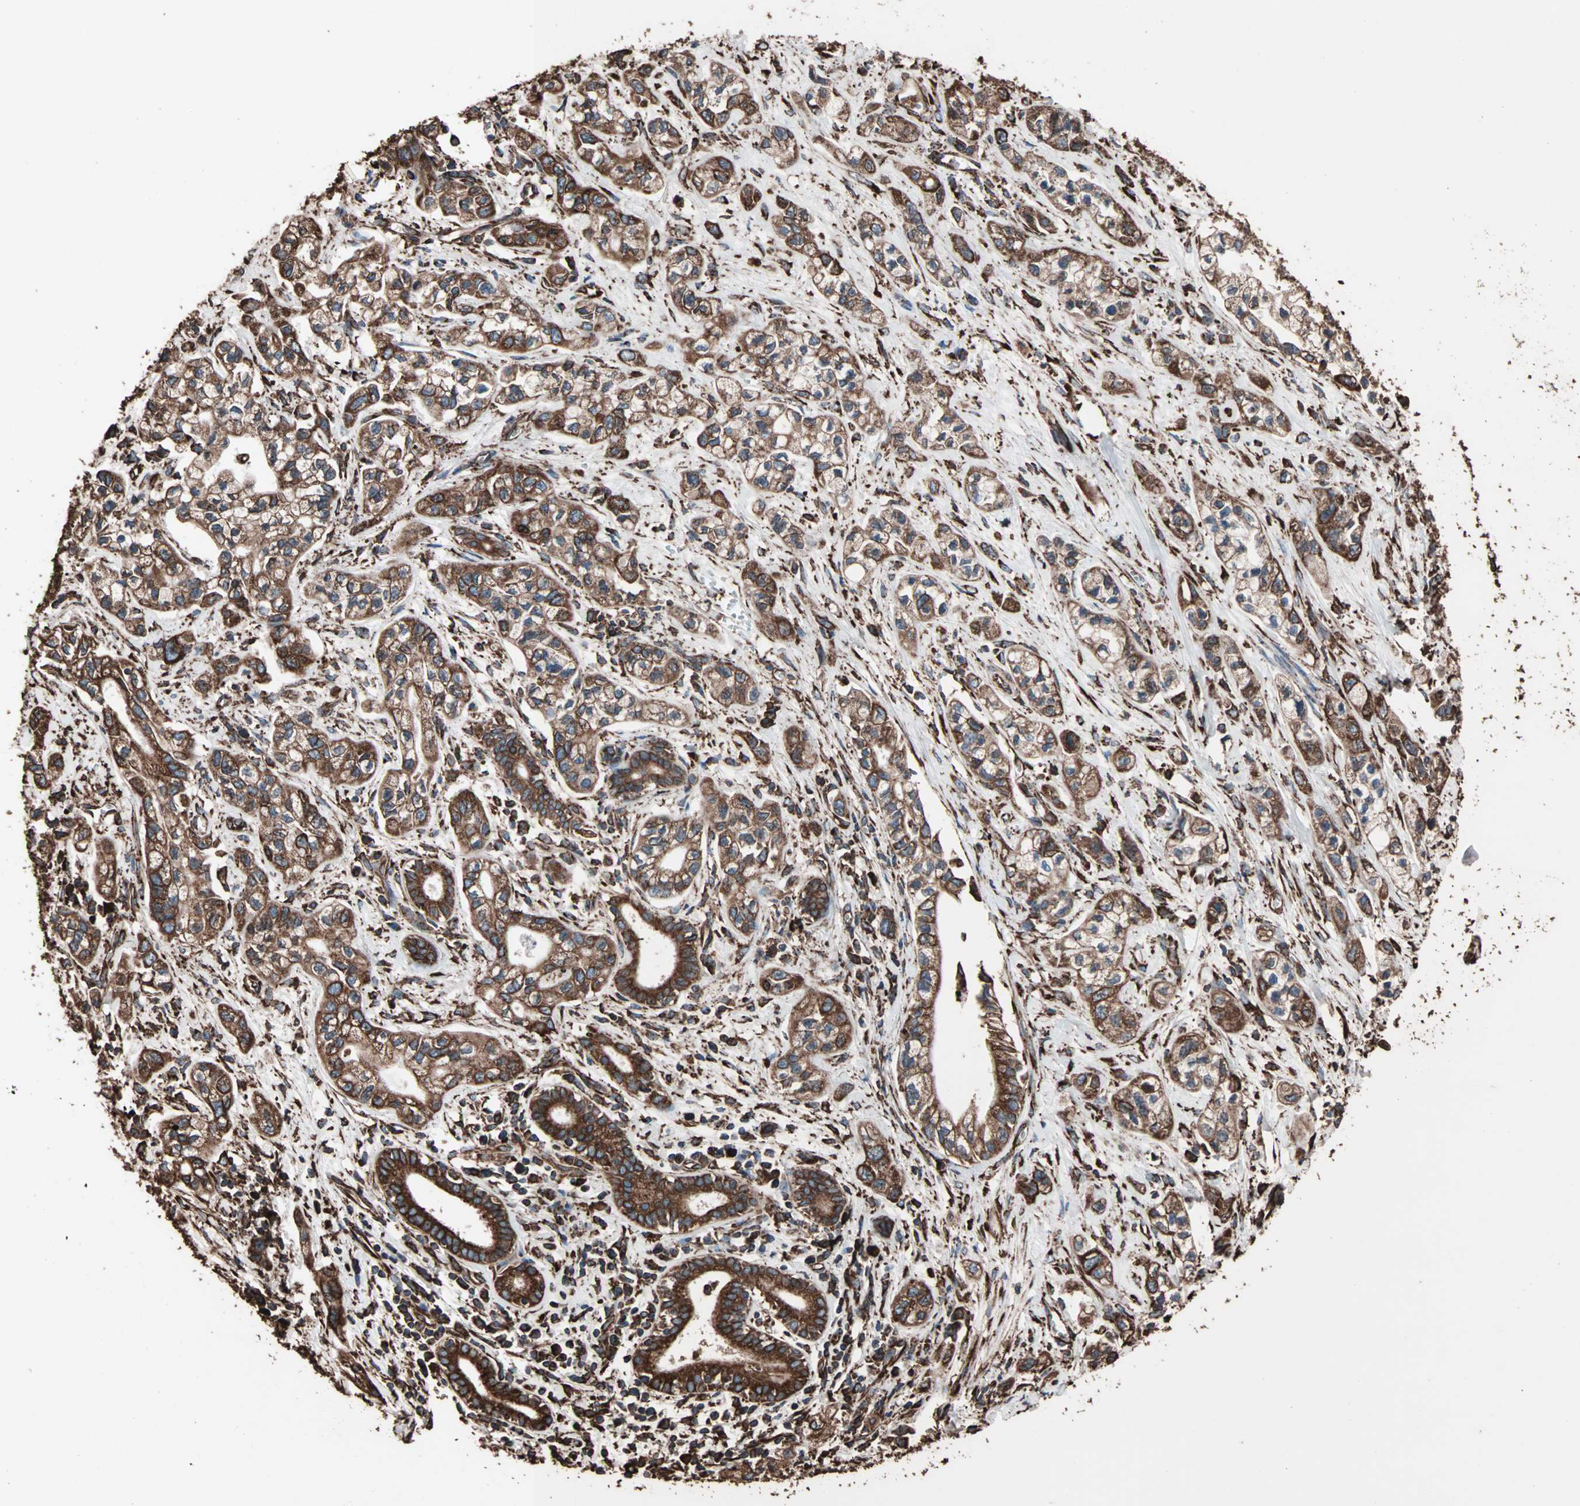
{"staining": {"intensity": "strong", "quantity": ">75%", "location": "cytoplasmic/membranous"}, "tissue": "pancreatic cancer", "cell_type": "Tumor cells", "image_type": "cancer", "snomed": [{"axis": "morphology", "description": "Adenocarcinoma, NOS"}, {"axis": "topography", "description": "Pancreas"}], "caption": "Strong cytoplasmic/membranous expression is appreciated in approximately >75% of tumor cells in adenocarcinoma (pancreatic). The protein of interest is shown in brown color, while the nuclei are stained blue.", "gene": "HSP90B1", "patient": {"sex": "male", "age": 74}}